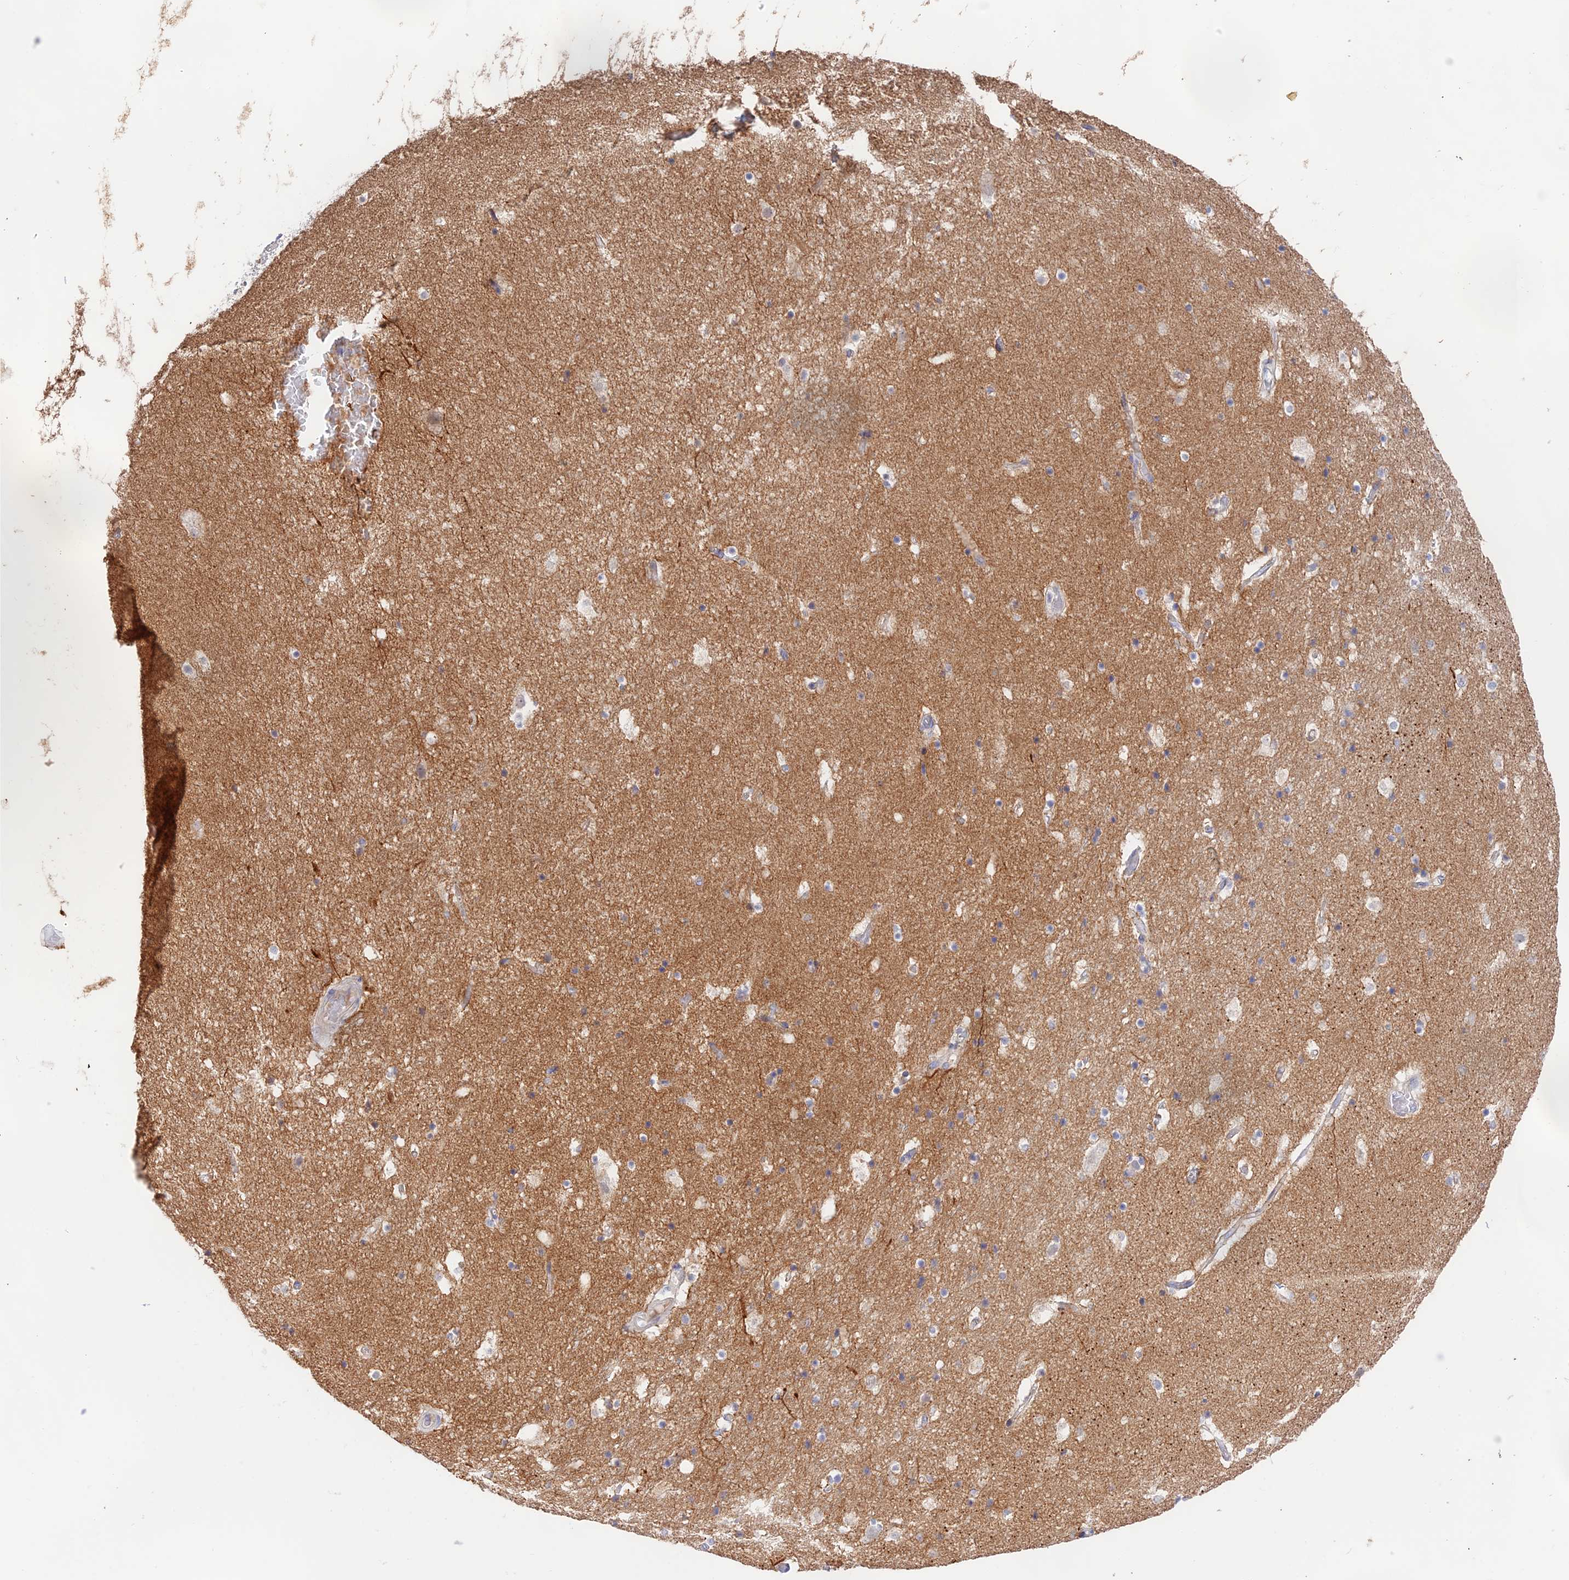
{"staining": {"intensity": "negative", "quantity": "none", "location": "none"}, "tissue": "hippocampus", "cell_type": "Glial cells", "image_type": "normal", "snomed": [{"axis": "morphology", "description": "Normal tissue, NOS"}, {"axis": "topography", "description": "Hippocampus"}], "caption": "The IHC image has no significant staining in glial cells of hippocampus.", "gene": "CAMSAP3", "patient": {"sex": "female", "age": 52}}